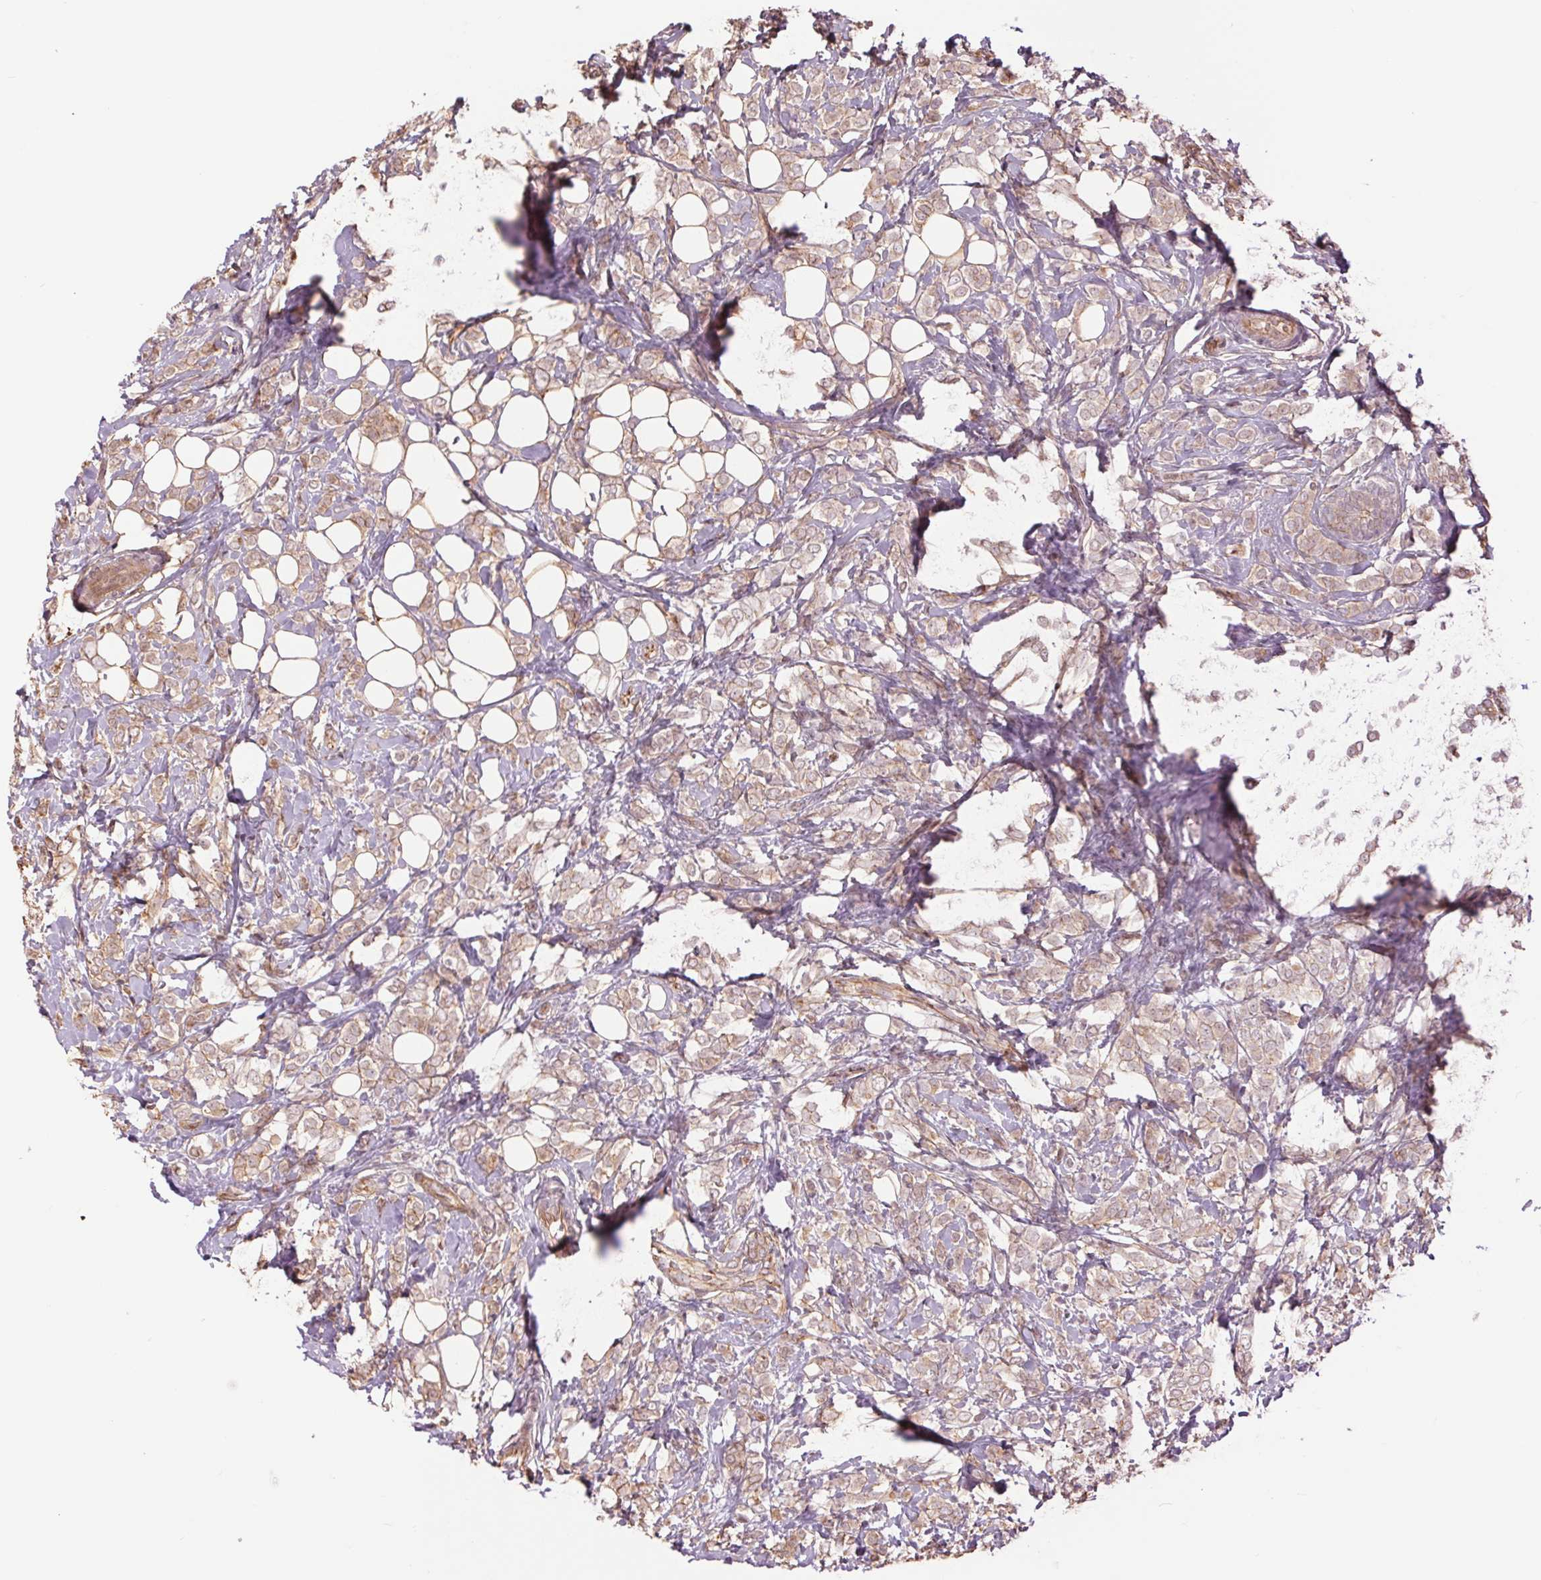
{"staining": {"intensity": "weak", "quantity": ">75%", "location": "cytoplasmic/membranous"}, "tissue": "breast cancer", "cell_type": "Tumor cells", "image_type": "cancer", "snomed": [{"axis": "morphology", "description": "Lobular carcinoma"}, {"axis": "topography", "description": "Breast"}], "caption": "Protein expression analysis of human breast lobular carcinoma reveals weak cytoplasmic/membranous expression in approximately >75% of tumor cells. (Brightfield microscopy of DAB IHC at high magnification).", "gene": "PALM", "patient": {"sex": "female", "age": 49}}